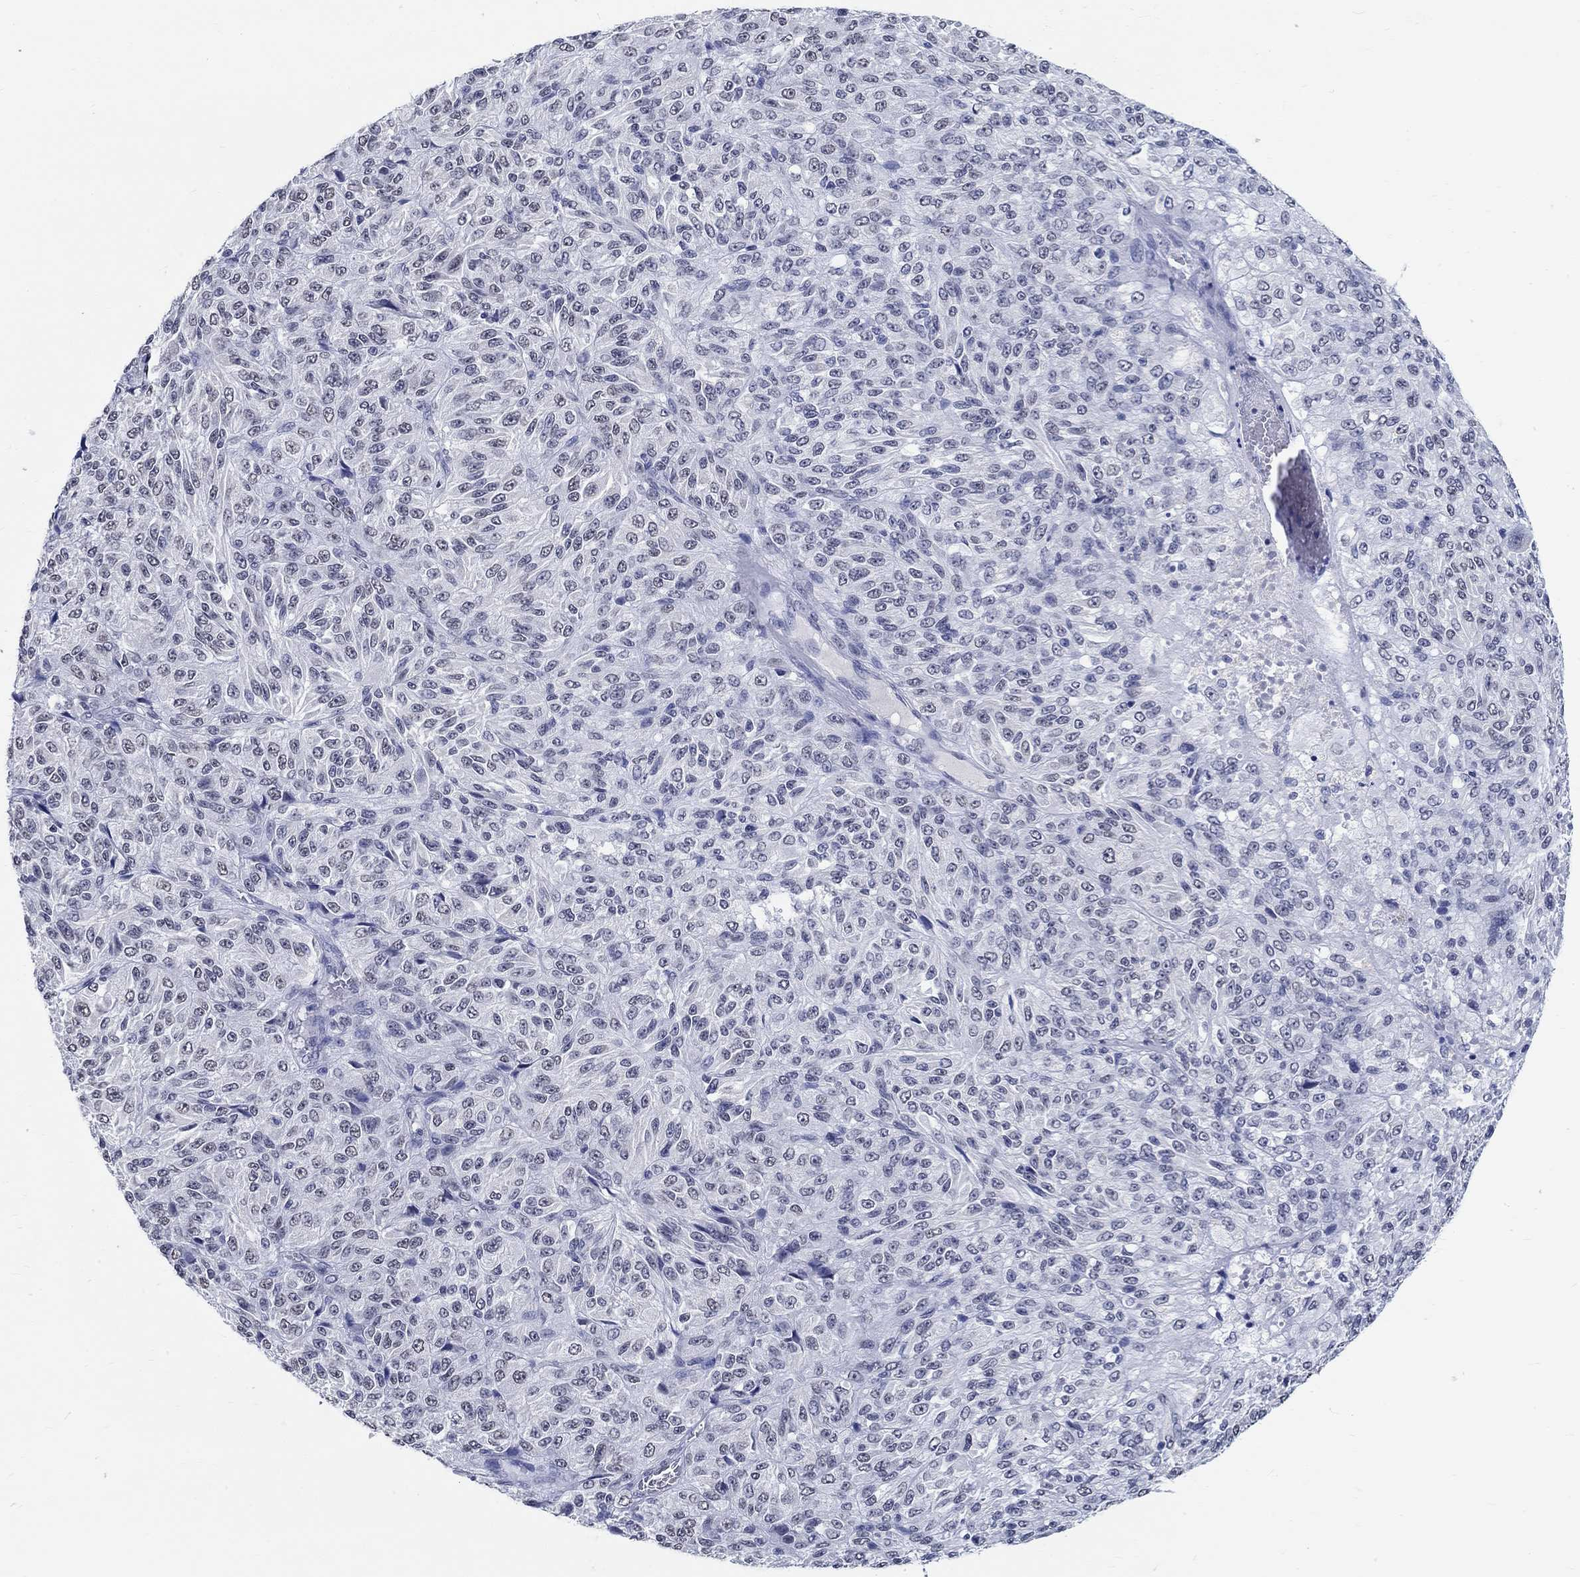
{"staining": {"intensity": "negative", "quantity": "none", "location": "none"}, "tissue": "melanoma", "cell_type": "Tumor cells", "image_type": "cancer", "snomed": [{"axis": "morphology", "description": "Malignant melanoma, Metastatic site"}, {"axis": "topography", "description": "Brain"}], "caption": "There is no significant expression in tumor cells of malignant melanoma (metastatic site).", "gene": "ANKS1B", "patient": {"sex": "female", "age": 56}}